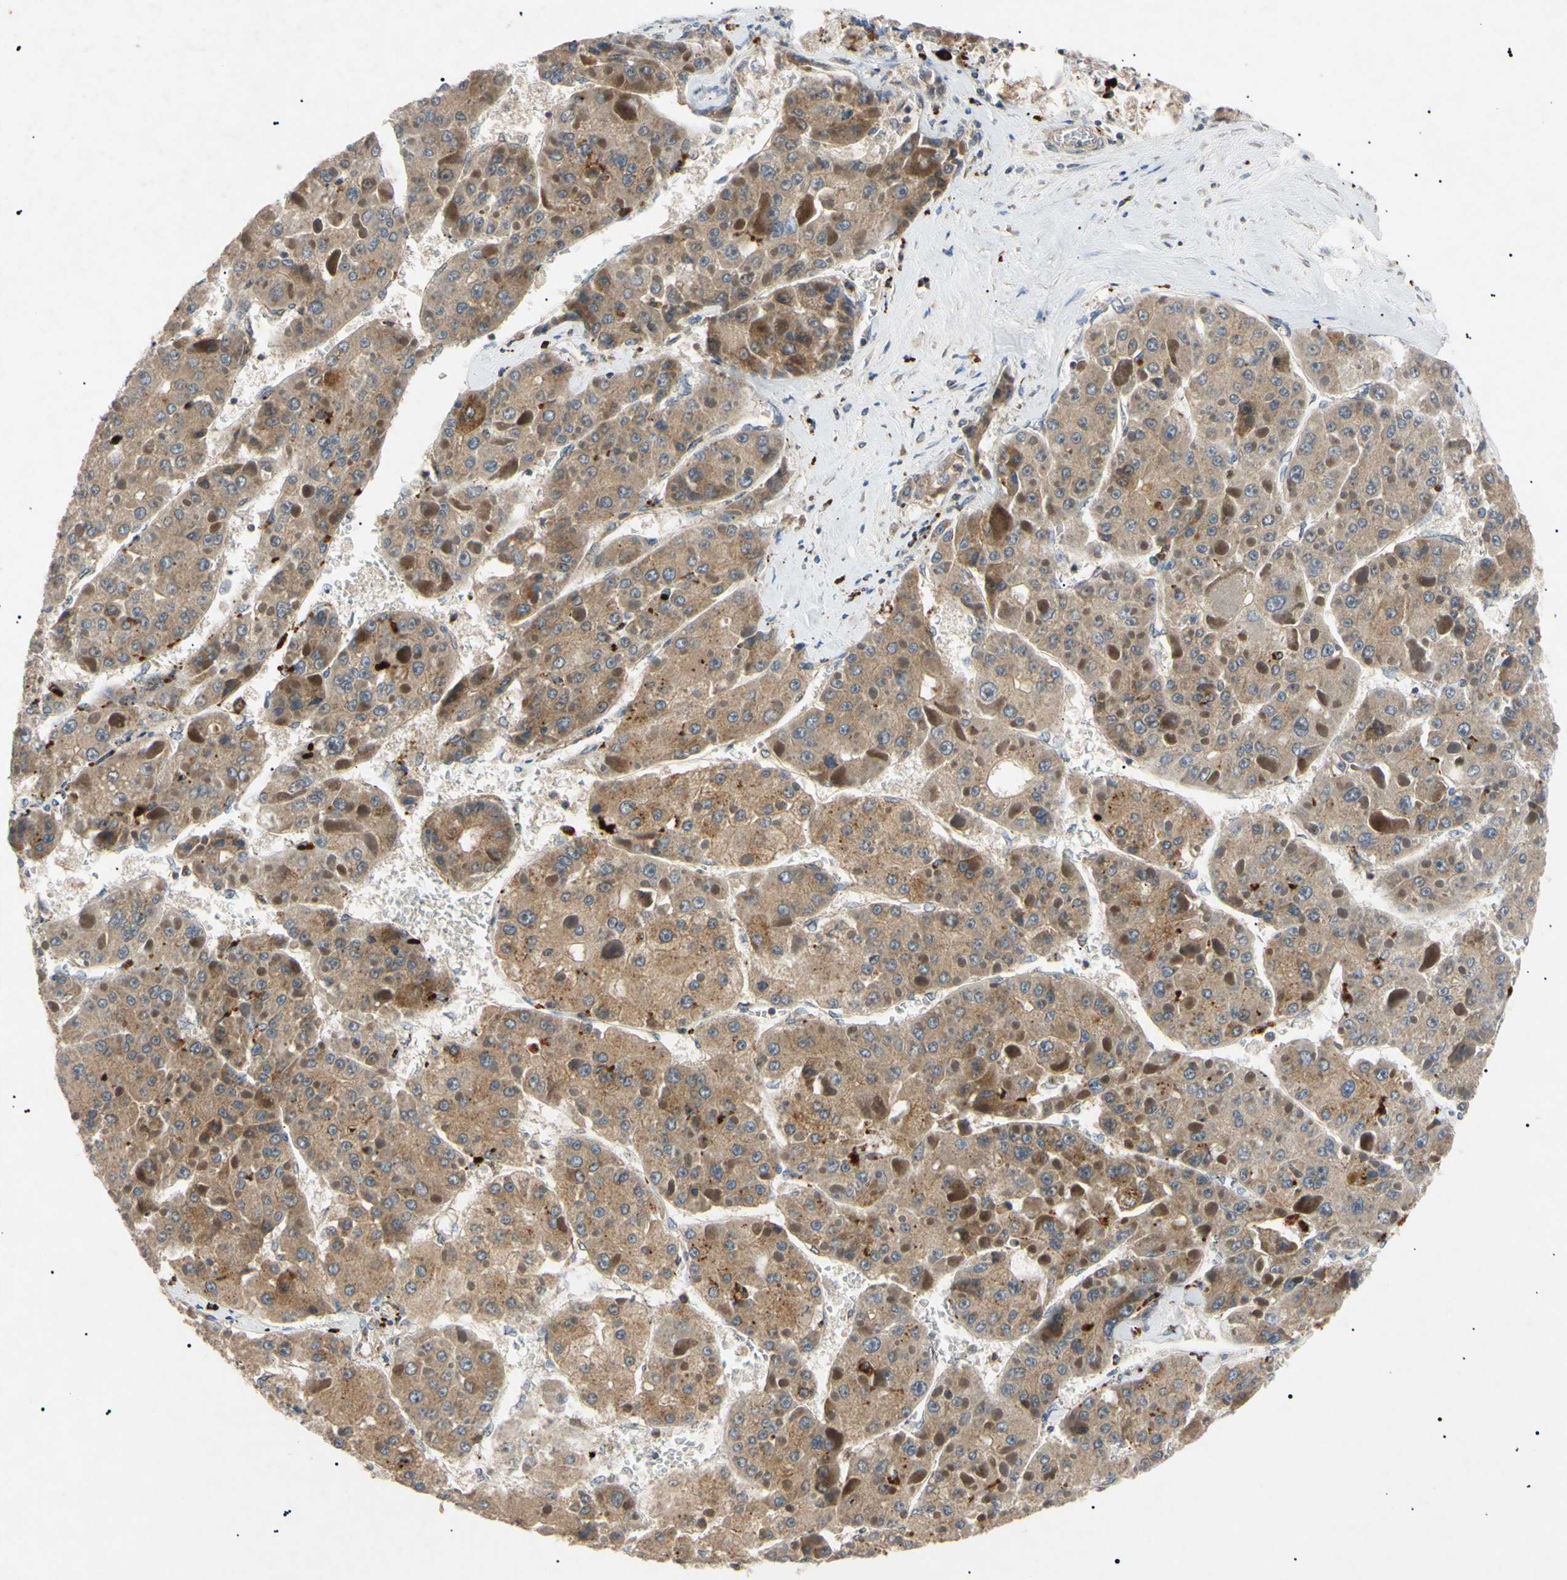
{"staining": {"intensity": "strong", "quantity": "<25%", "location": "cytoplasmic/membranous"}, "tissue": "liver cancer", "cell_type": "Tumor cells", "image_type": "cancer", "snomed": [{"axis": "morphology", "description": "Carcinoma, Hepatocellular, NOS"}, {"axis": "topography", "description": "Liver"}], "caption": "Immunohistochemistry (IHC) image of liver cancer stained for a protein (brown), which displays medium levels of strong cytoplasmic/membranous staining in about <25% of tumor cells.", "gene": "TUBB4A", "patient": {"sex": "female", "age": 73}}